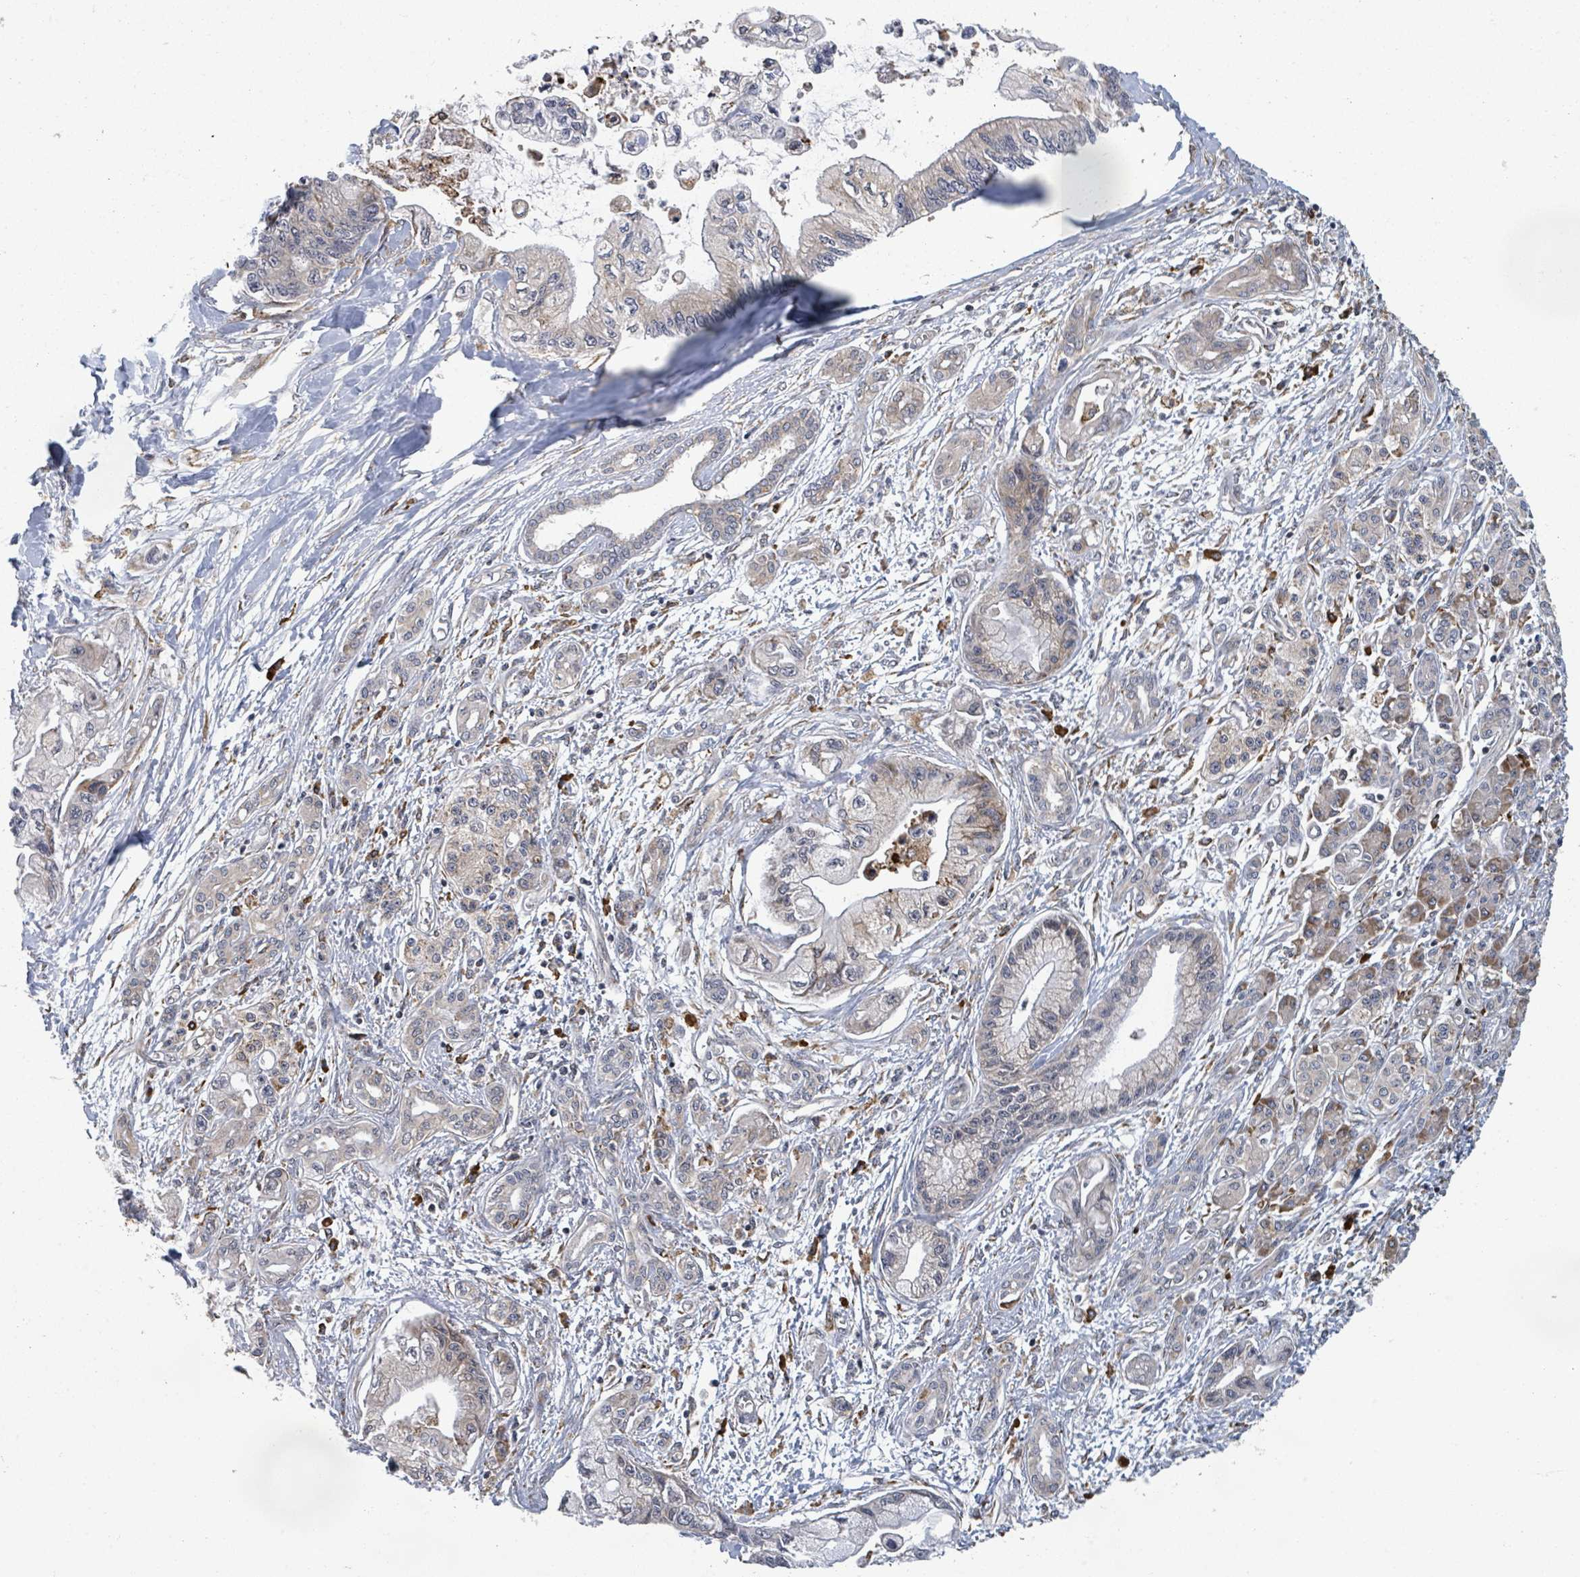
{"staining": {"intensity": "weak", "quantity": "<25%", "location": "cytoplasmic/membranous"}, "tissue": "pancreatic cancer", "cell_type": "Tumor cells", "image_type": "cancer", "snomed": [{"axis": "morphology", "description": "Adenocarcinoma, NOS"}, {"axis": "topography", "description": "Pancreas"}], "caption": "IHC histopathology image of pancreatic adenocarcinoma stained for a protein (brown), which reveals no staining in tumor cells. The staining was performed using DAB to visualize the protein expression in brown, while the nuclei were stained in blue with hematoxylin (Magnification: 20x).", "gene": "SHROOM2", "patient": {"sex": "male", "age": 61}}